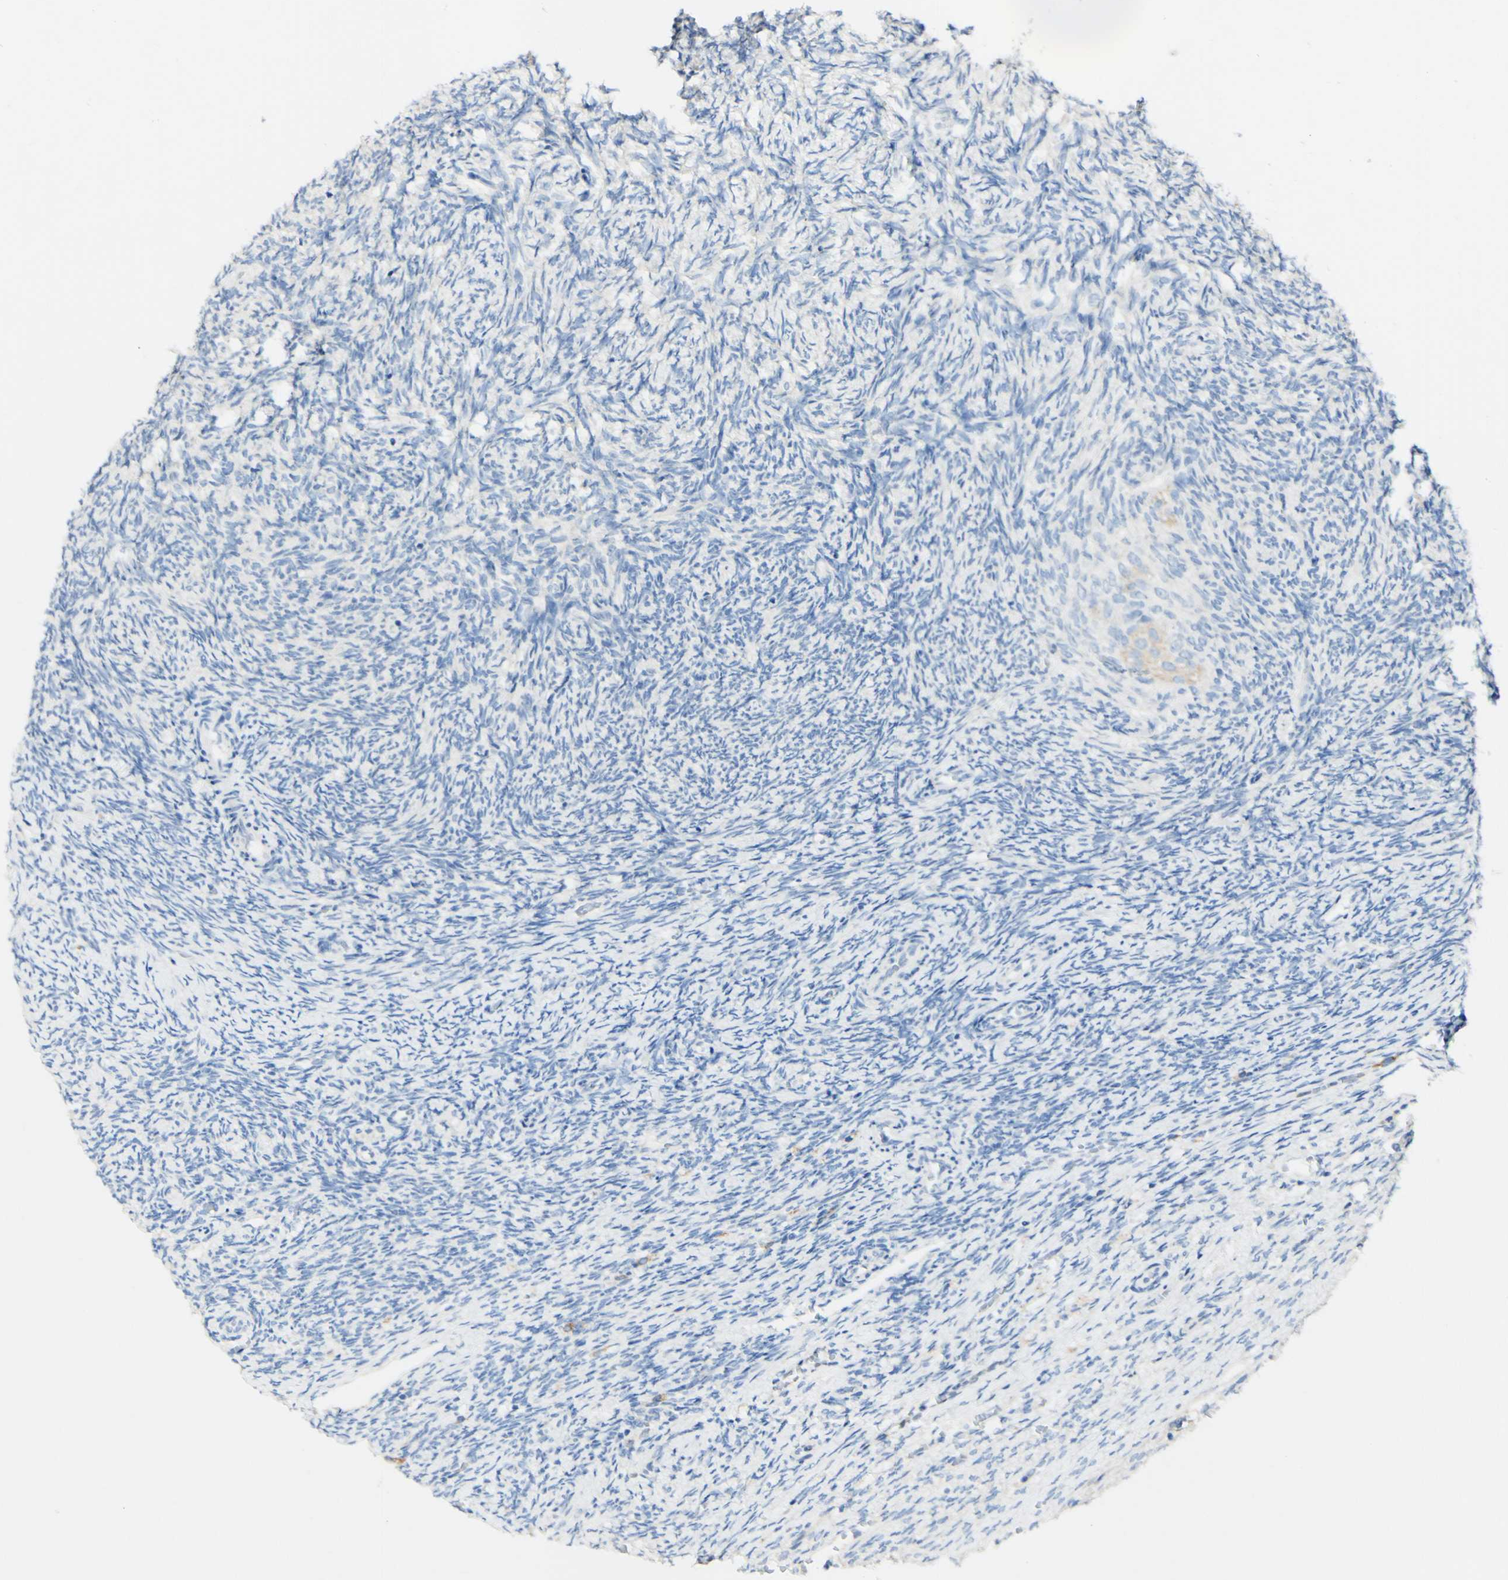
{"staining": {"intensity": "moderate", "quantity": "<25%", "location": "cytoplasmic/membranous"}, "tissue": "ovary", "cell_type": "Follicle cells", "image_type": "normal", "snomed": [{"axis": "morphology", "description": "Normal tissue, NOS"}, {"axis": "topography", "description": "Ovary"}], "caption": "Protein staining exhibits moderate cytoplasmic/membranous expression in about <25% of follicle cells in unremarkable ovary. The staining is performed using DAB brown chromogen to label protein expression. The nuclei are counter-stained blue using hematoxylin.", "gene": "FGF4", "patient": {"sex": "female", "age": 41}}